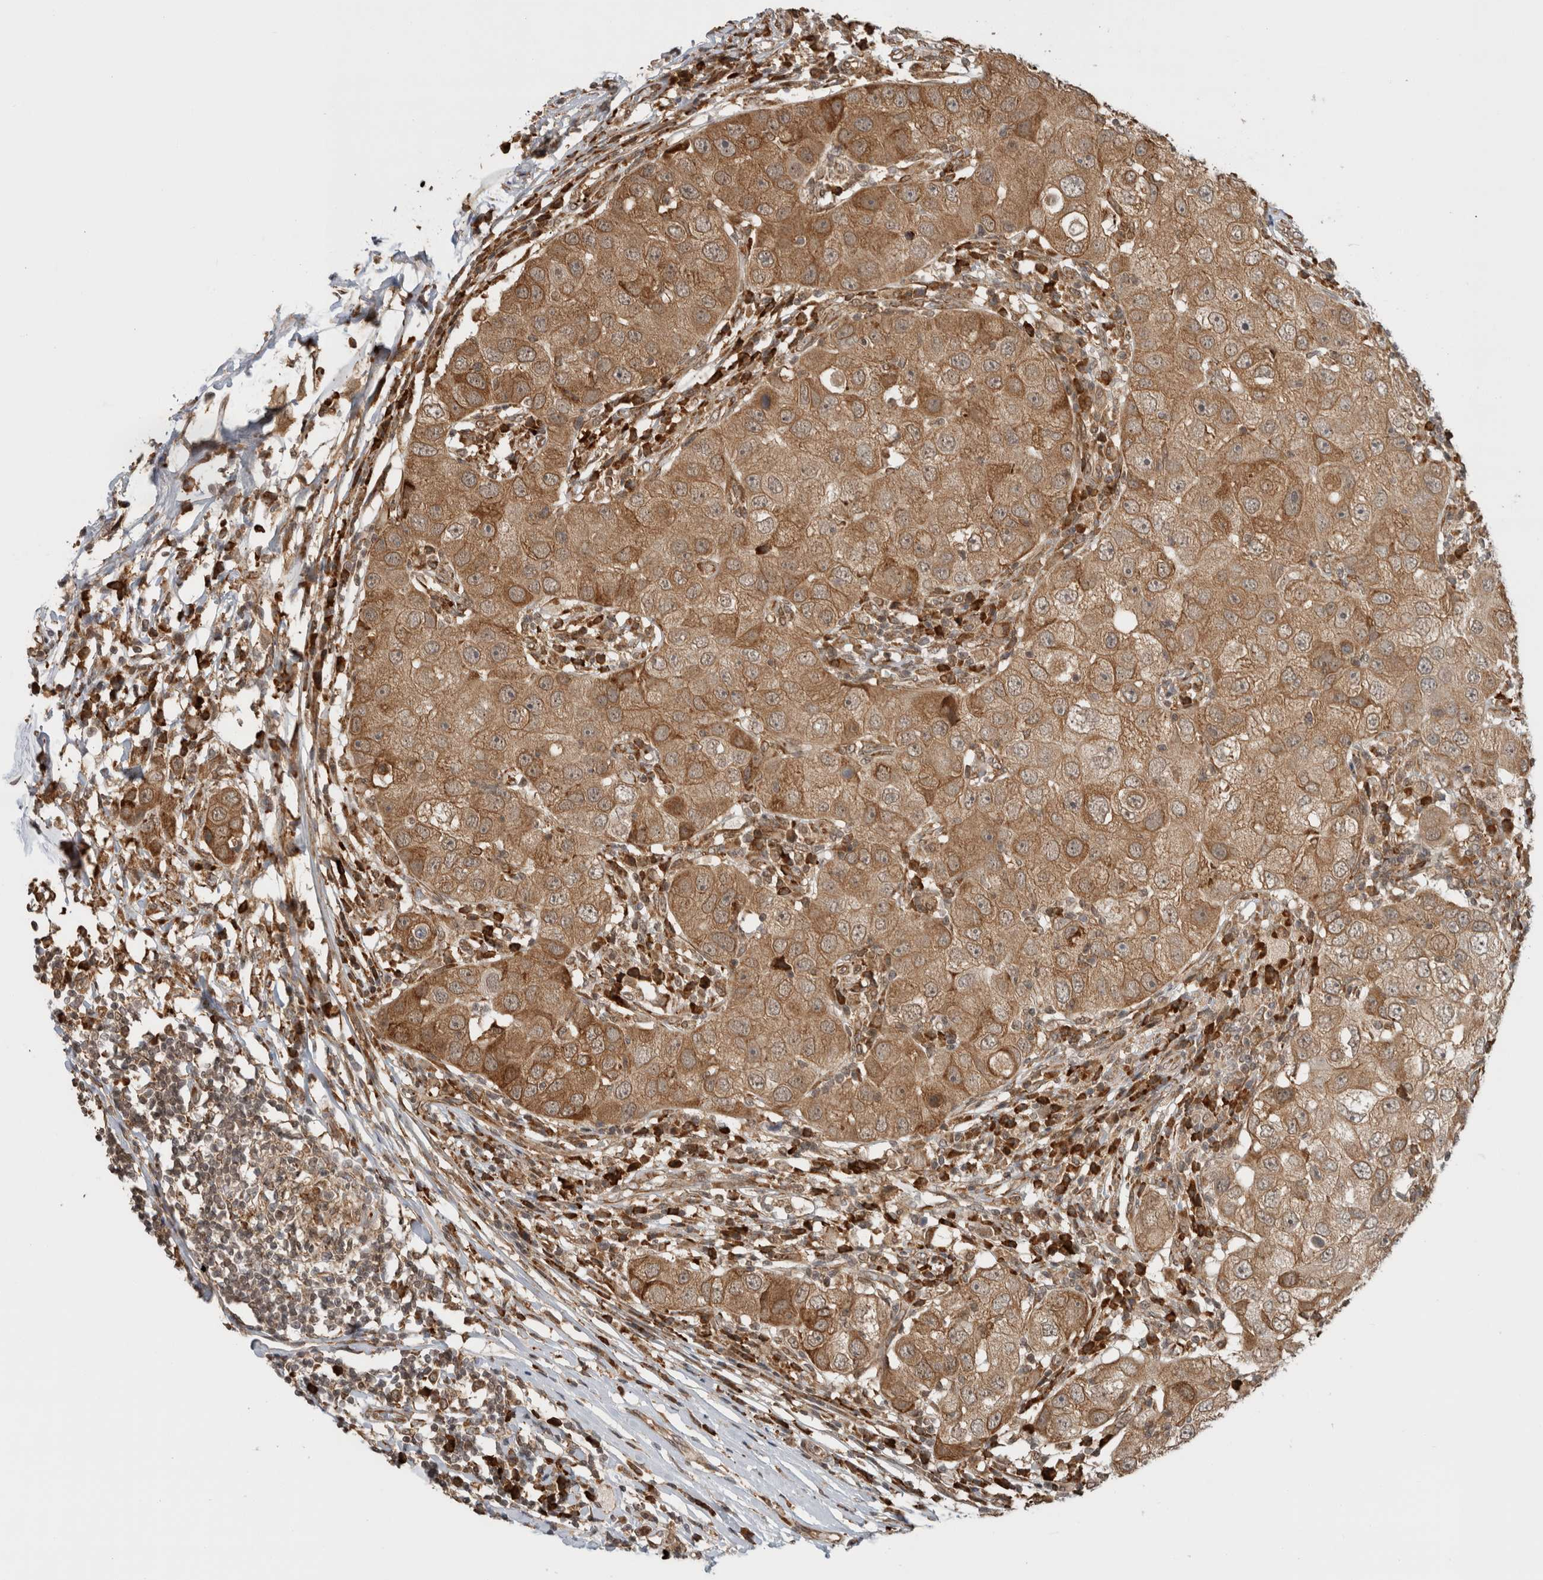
{"staining": {"intensity": "moderate", "quantity": ">75%", "location": "cytoplasmic/membranous"}, "tissue": "breast cancer", "cell_type": "Tumor cells", "image_type": "cancer", "snomed": [{"axis": "morphology", "description": "Duct carcinoma"}, {"axis": "topography", "description": "Breast"}], "caption": "Breast invasive ductal carcinoma was stained to show a protein in brown. There is medium levels of moderate cytoplasmic/membranous positivity in about >75% of tumor cells.", "gene": "MS4A7", "patient": {"sex": "female", "age": 27}}